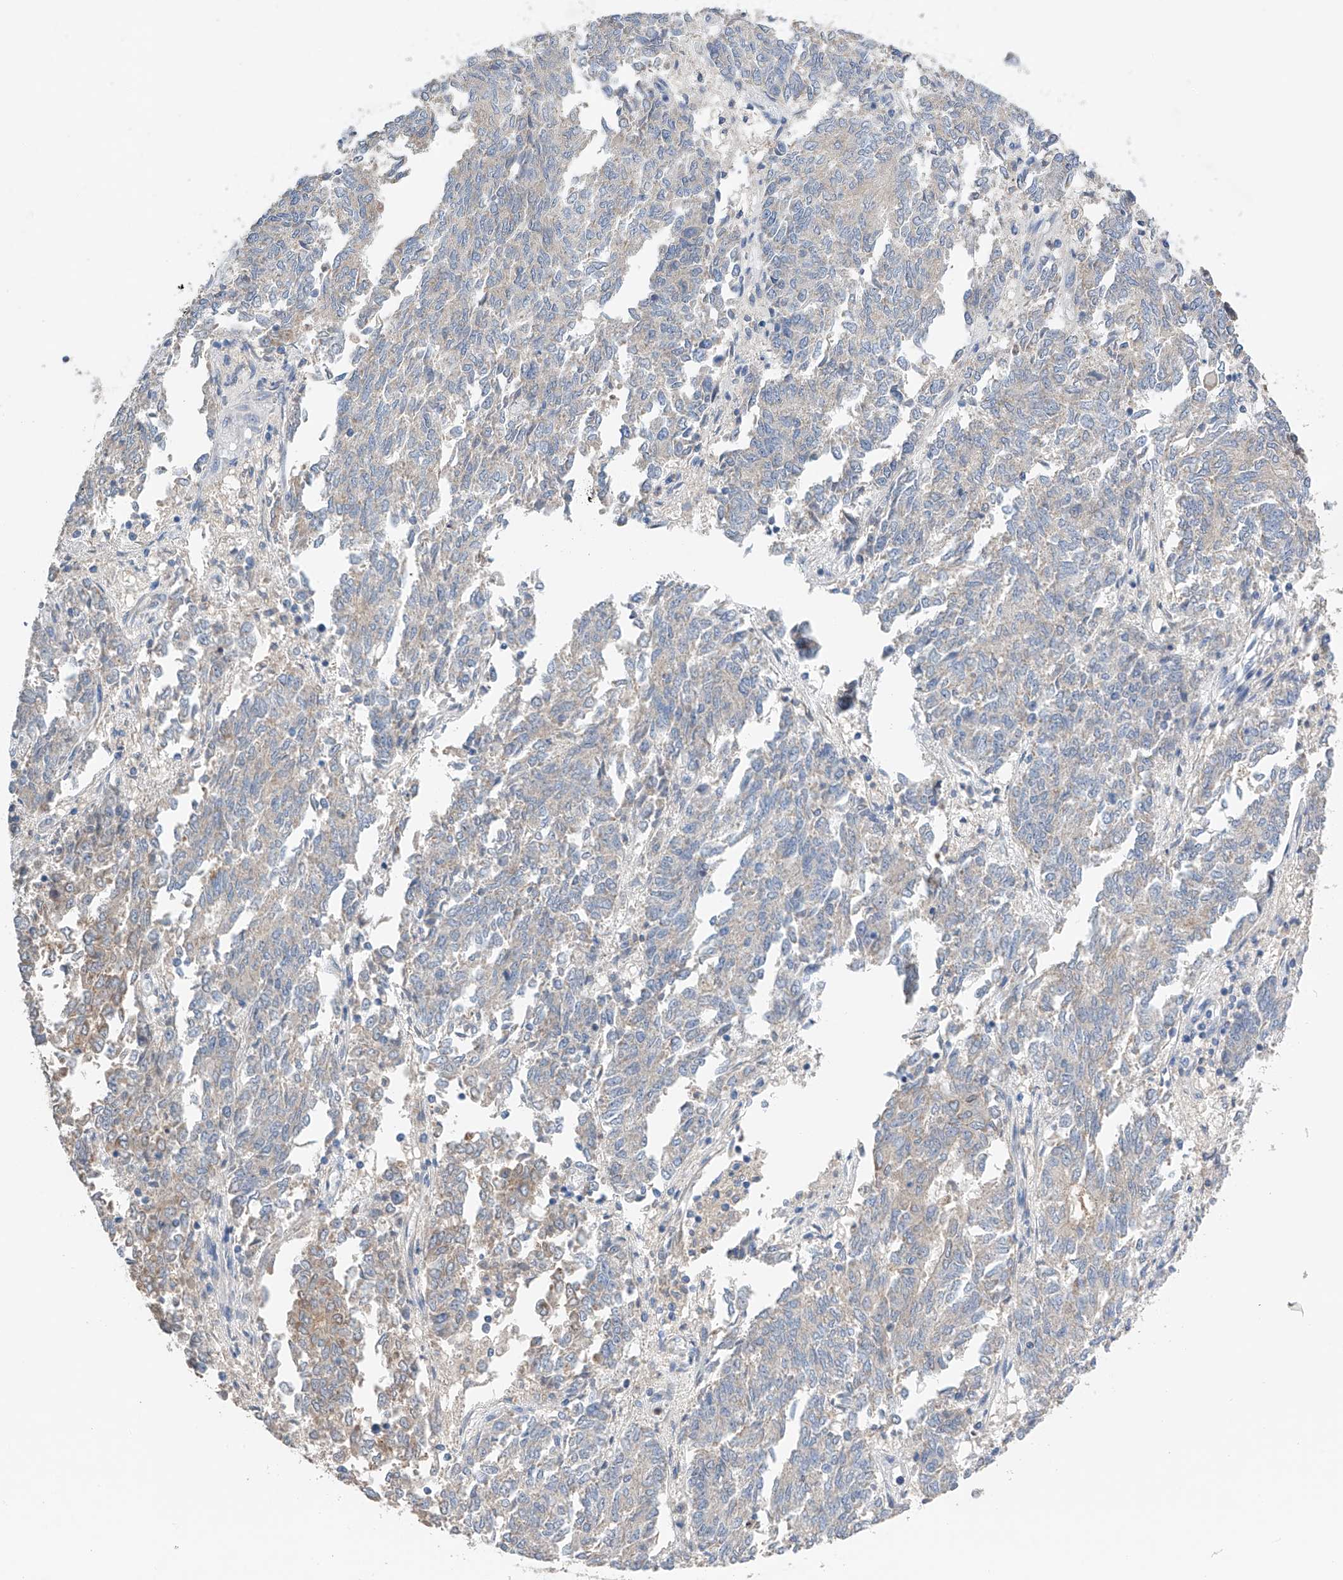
{"staining": {"intensity": "weak", "quantity": "<25%", "location": "cytoplasmic/membranous"}, "tissue": "endometrial cancer", "cell_type": "Tumor cells", "image_type": "cancer", "snomed": [{"axis": "morphology", "description": "Adenocarcinoma, NOS"}, {"axis": "topography", "description": "Endometrium"}], "caption": "Immunohistochemistry of endometrial cancer (adenocarcinoma) exhibits no expression in tumor cells.", "gene": "GPC4", "patient": {"sex": "female", "age": 80}}